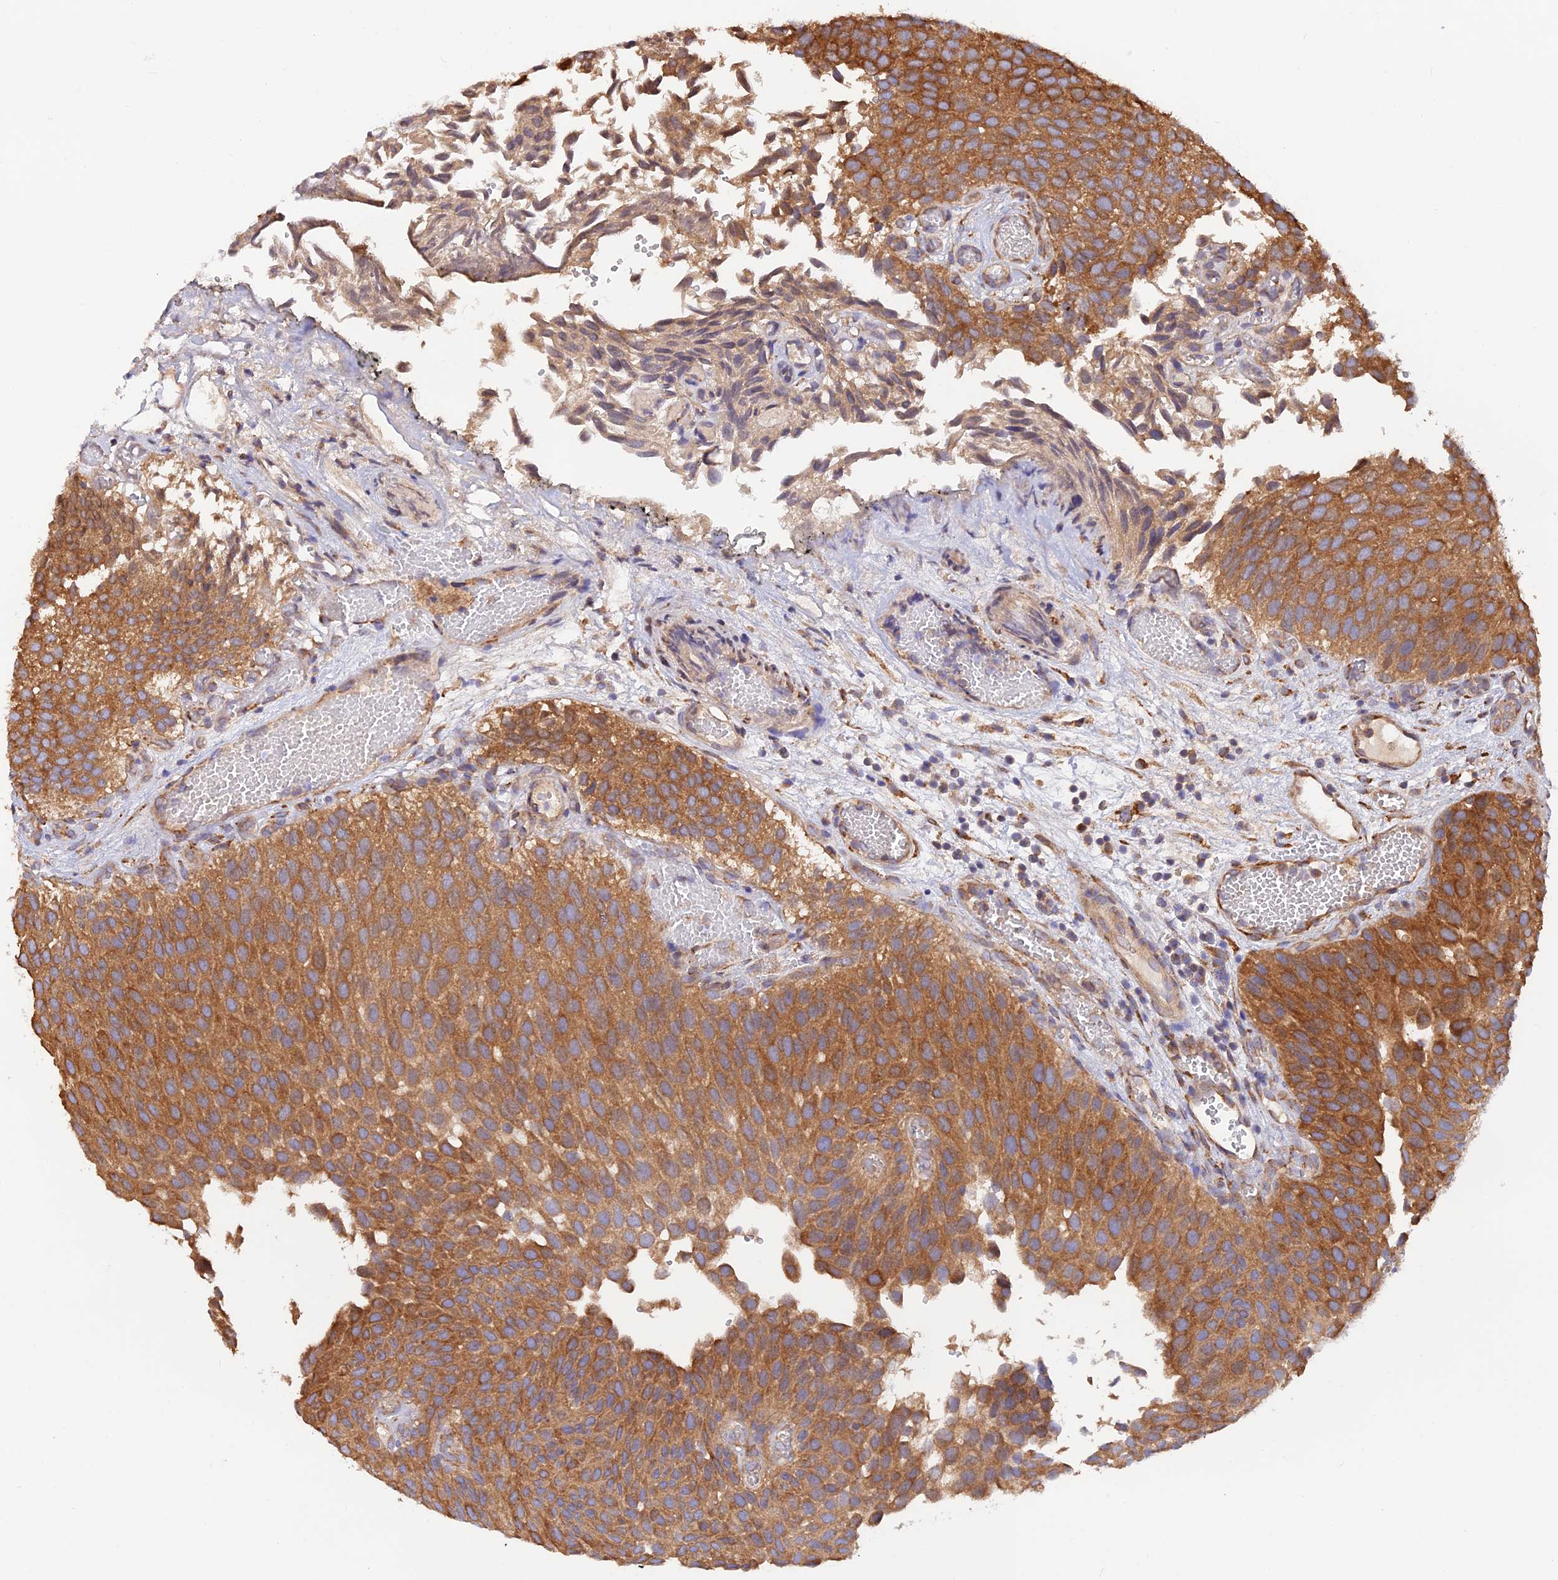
{"staining": {"intensity": "strong", "quantity": ">75%", "location": "cytoplasmic/membranous"}, "tissue": "urothelial cancer", "cell_type": "Tumor cells", "image_type": "cancer", "snomed": [{"axis": "morphology", "description": "Urothelial carcinoma, Low grade"}, {"axis": "topography", "description": "Urinary bladder"}], "caption": "About >75% of tumor cells in urothelial cancer reveal strong cytoplasmic/membranous protein expression as visualized by brown immunohistochemical staining.", "gene": "RPL5", "patient": {"sex": "male", "age": 89}}